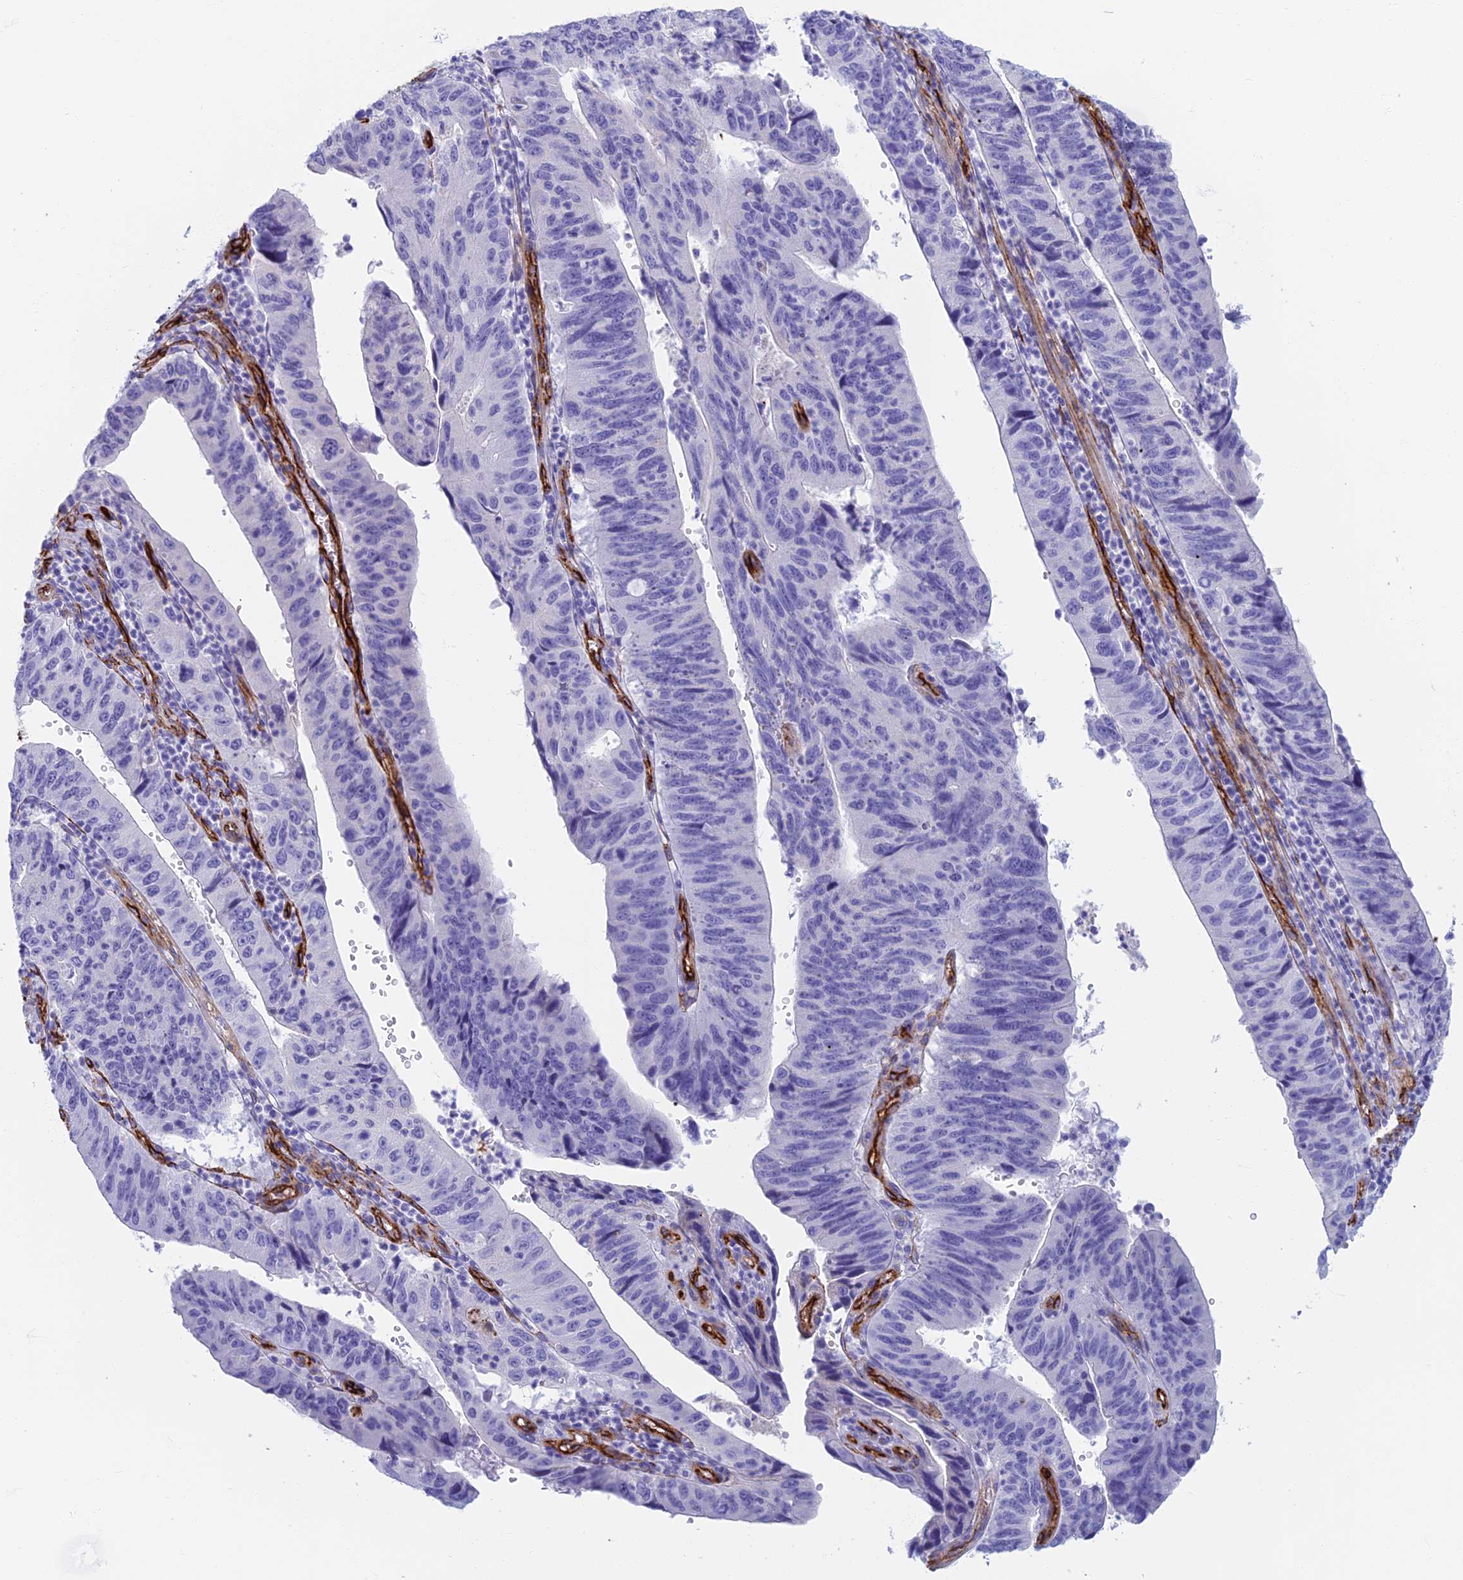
{"staining": {"intensity": "negative", "quantity": "none", "location": "none"}, "tissue": "stomach cancer", "cell_type": "Tumor cells", "image_type": "cancer", "snomed": [{"axis": "morphology", "description": "Adenocarcinoma, NOS"}, {"axis": "topography", "description": "Stomach"}], "caption": "Human stomach cancer (adenocarcinoma) stained for a protein using immunohistochemistry (IHC) reveals no expression in tumor cells.", "gene": "ETFRF1", "patient": {"sex": "male", "age": 59}}